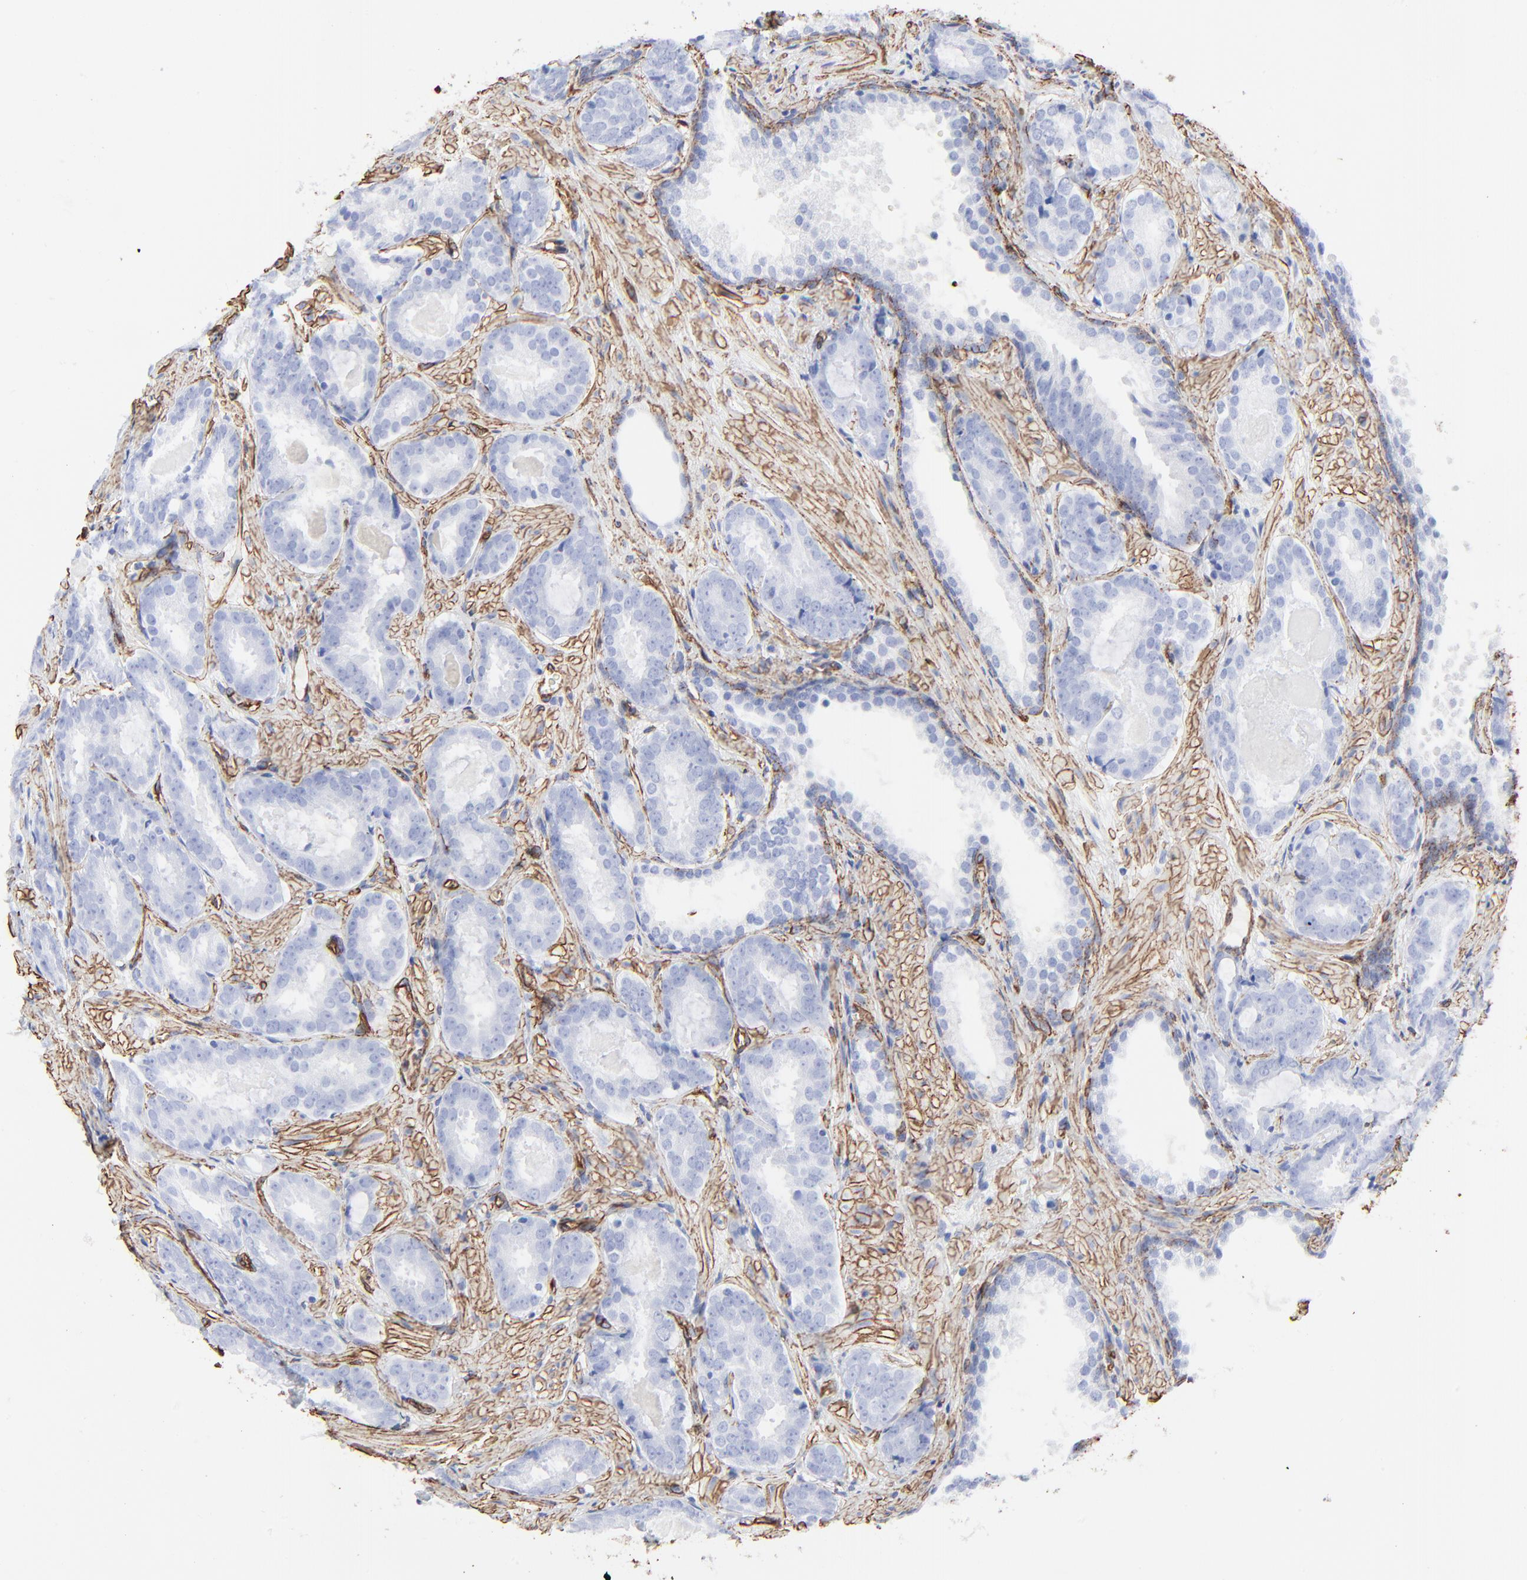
{"staining": {"intensity": "negative", "quantity": "none", "location": "none"}, "tissue": "prostate cancer", "cell_type": "Tumor cells", "image_type": "cancer", "snomed": [{"axis": "morphology", "description": "Adenocarcinoma, Medium grade"}, {"axis": "topography", "description": "Prostate"}], "caption": "Medium-grade adenocarcinoma (prostate) stained for a protein using immunohistochemistry shows no expression tumor cells.", "gene": "CAV1", "patient": {"sex": "male", "age": 64}}